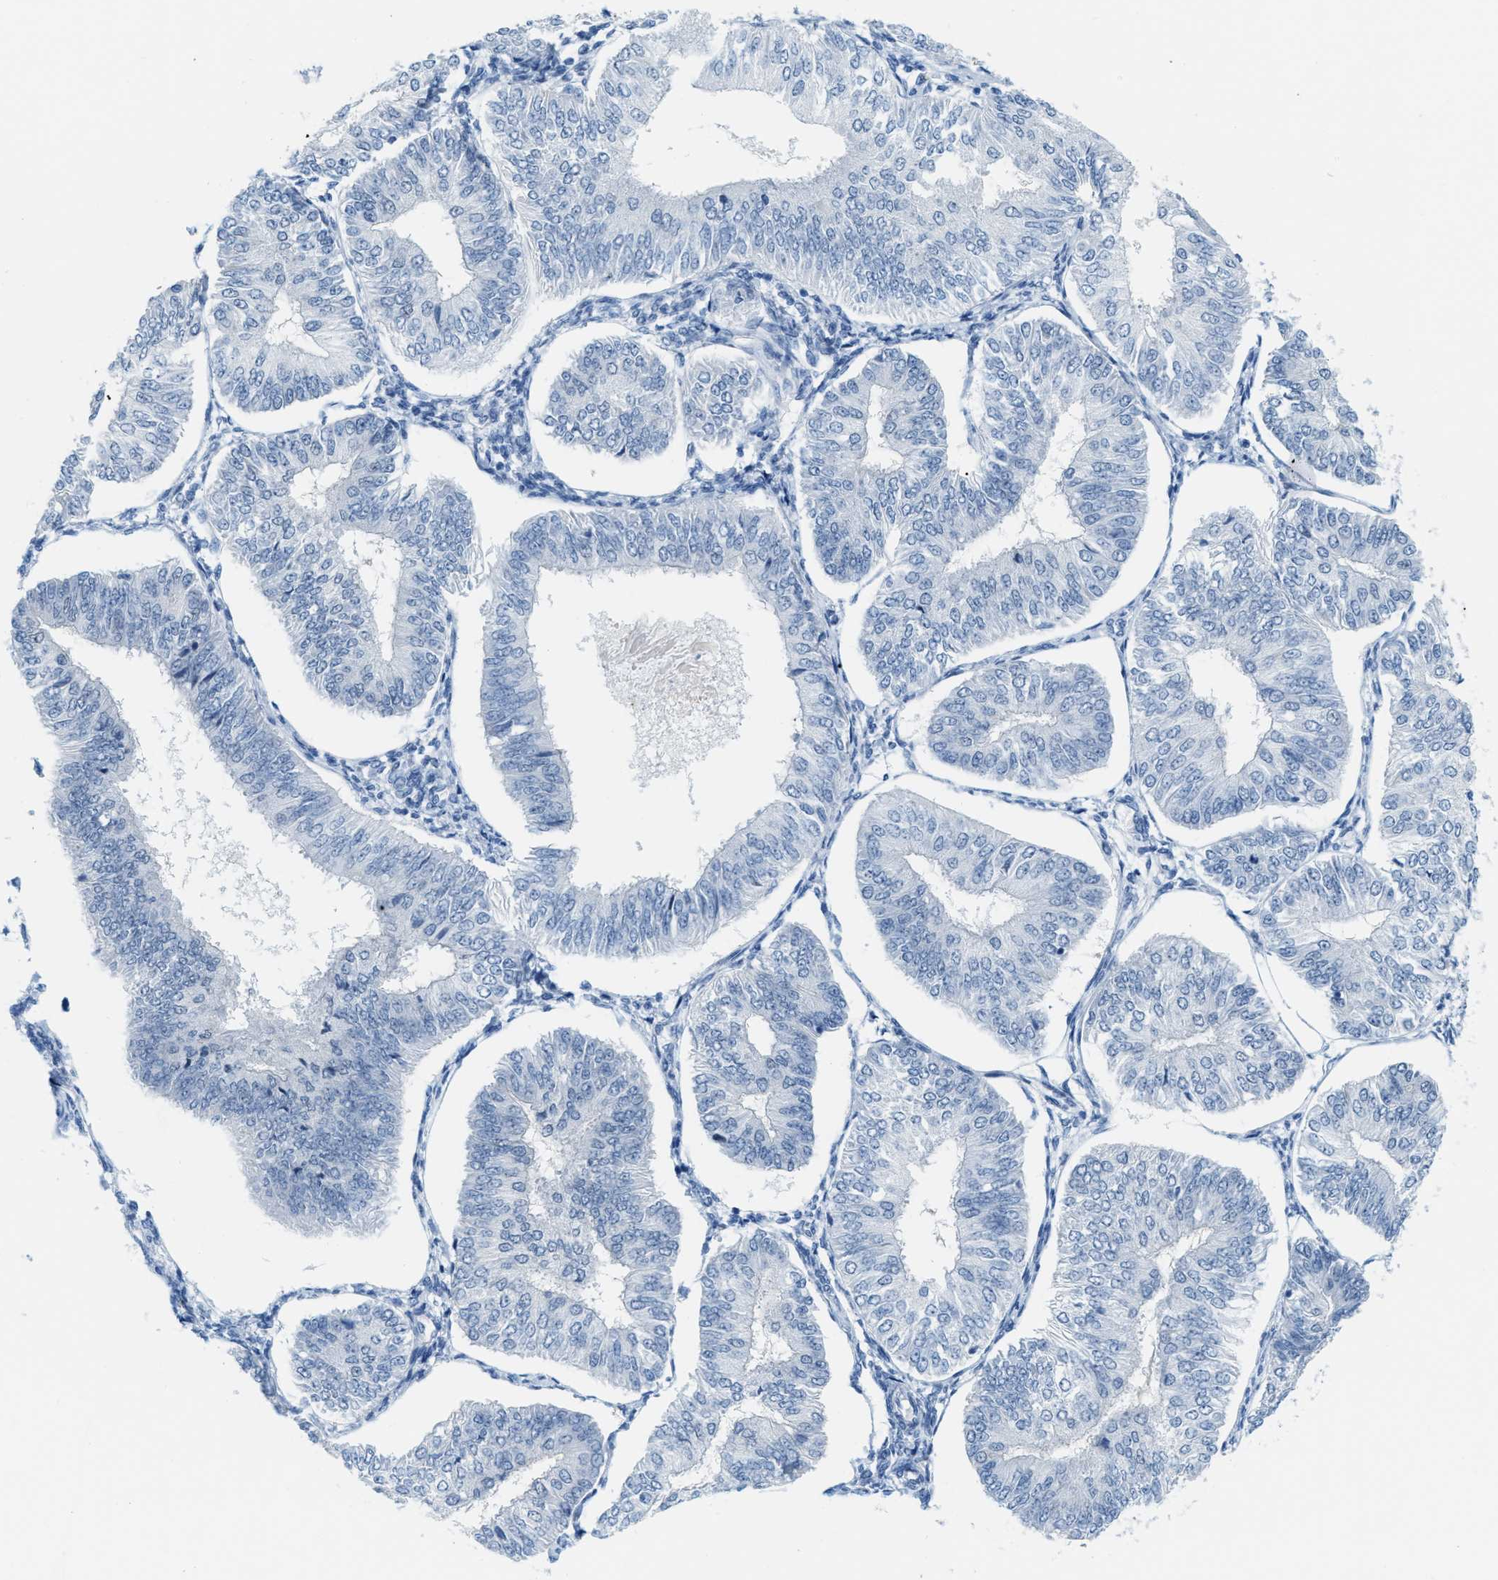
{"staining": {"intensity": "negative", "quantity": "none", "location": "none"}, "tissue": "endometrial cancer", "cell_type": "Tumor cells", "image_type": "cancer", "snomed": [{"axis": "morphology", "description": "Adenocarcinoma, NOS"}, {"axis": "topography", "description": "Endometrium"}], "caption": "Endometrial cancer was stained to show a protein in brown. There is no significant expression in tumor cells.", "gene": "PHRF1", "patient": {"sex": "female", "age": 58}}